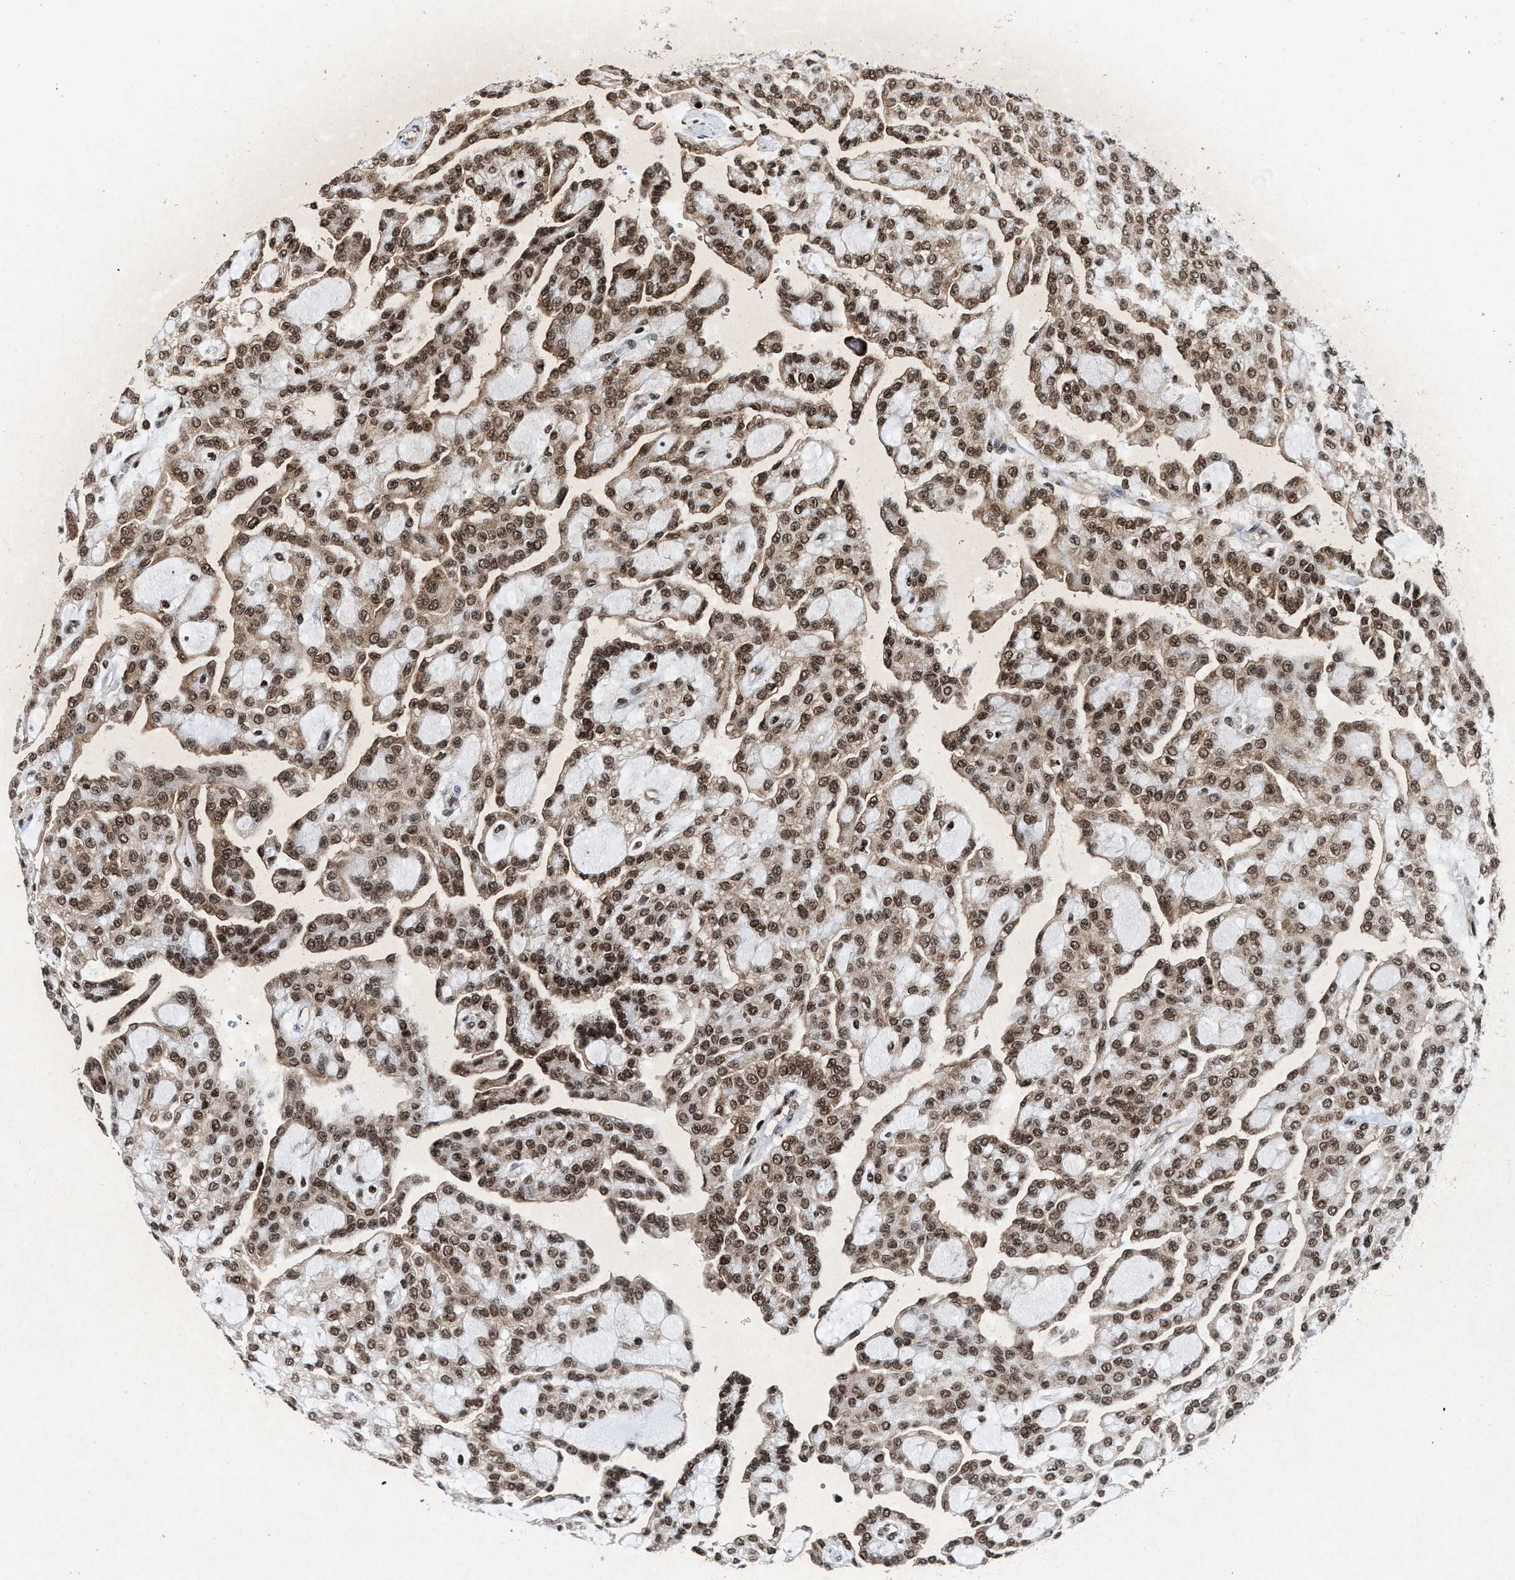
{"staining": {"intensity": "moderate", "quantity": ">75%", "location": "cytoplasmic/membranous,nuclear"}, "tissue": "renal cancer", "cell_type": "Tumor cells", "image_type": "cancer", "snomed": [{"axis": "morphology", "description": "Adenocarcinoma, NOS"}, {"axis": "topography", "description": "Kidney"}], "caption": "Moderate cytoplasmic/membranous and nuclear protein positivity is seen in approximately >75% of tumor cells in renal cancer (adenocarcinoma).", "gene": "ALYREF", "patient": {"sex": "male", "age": 63}}